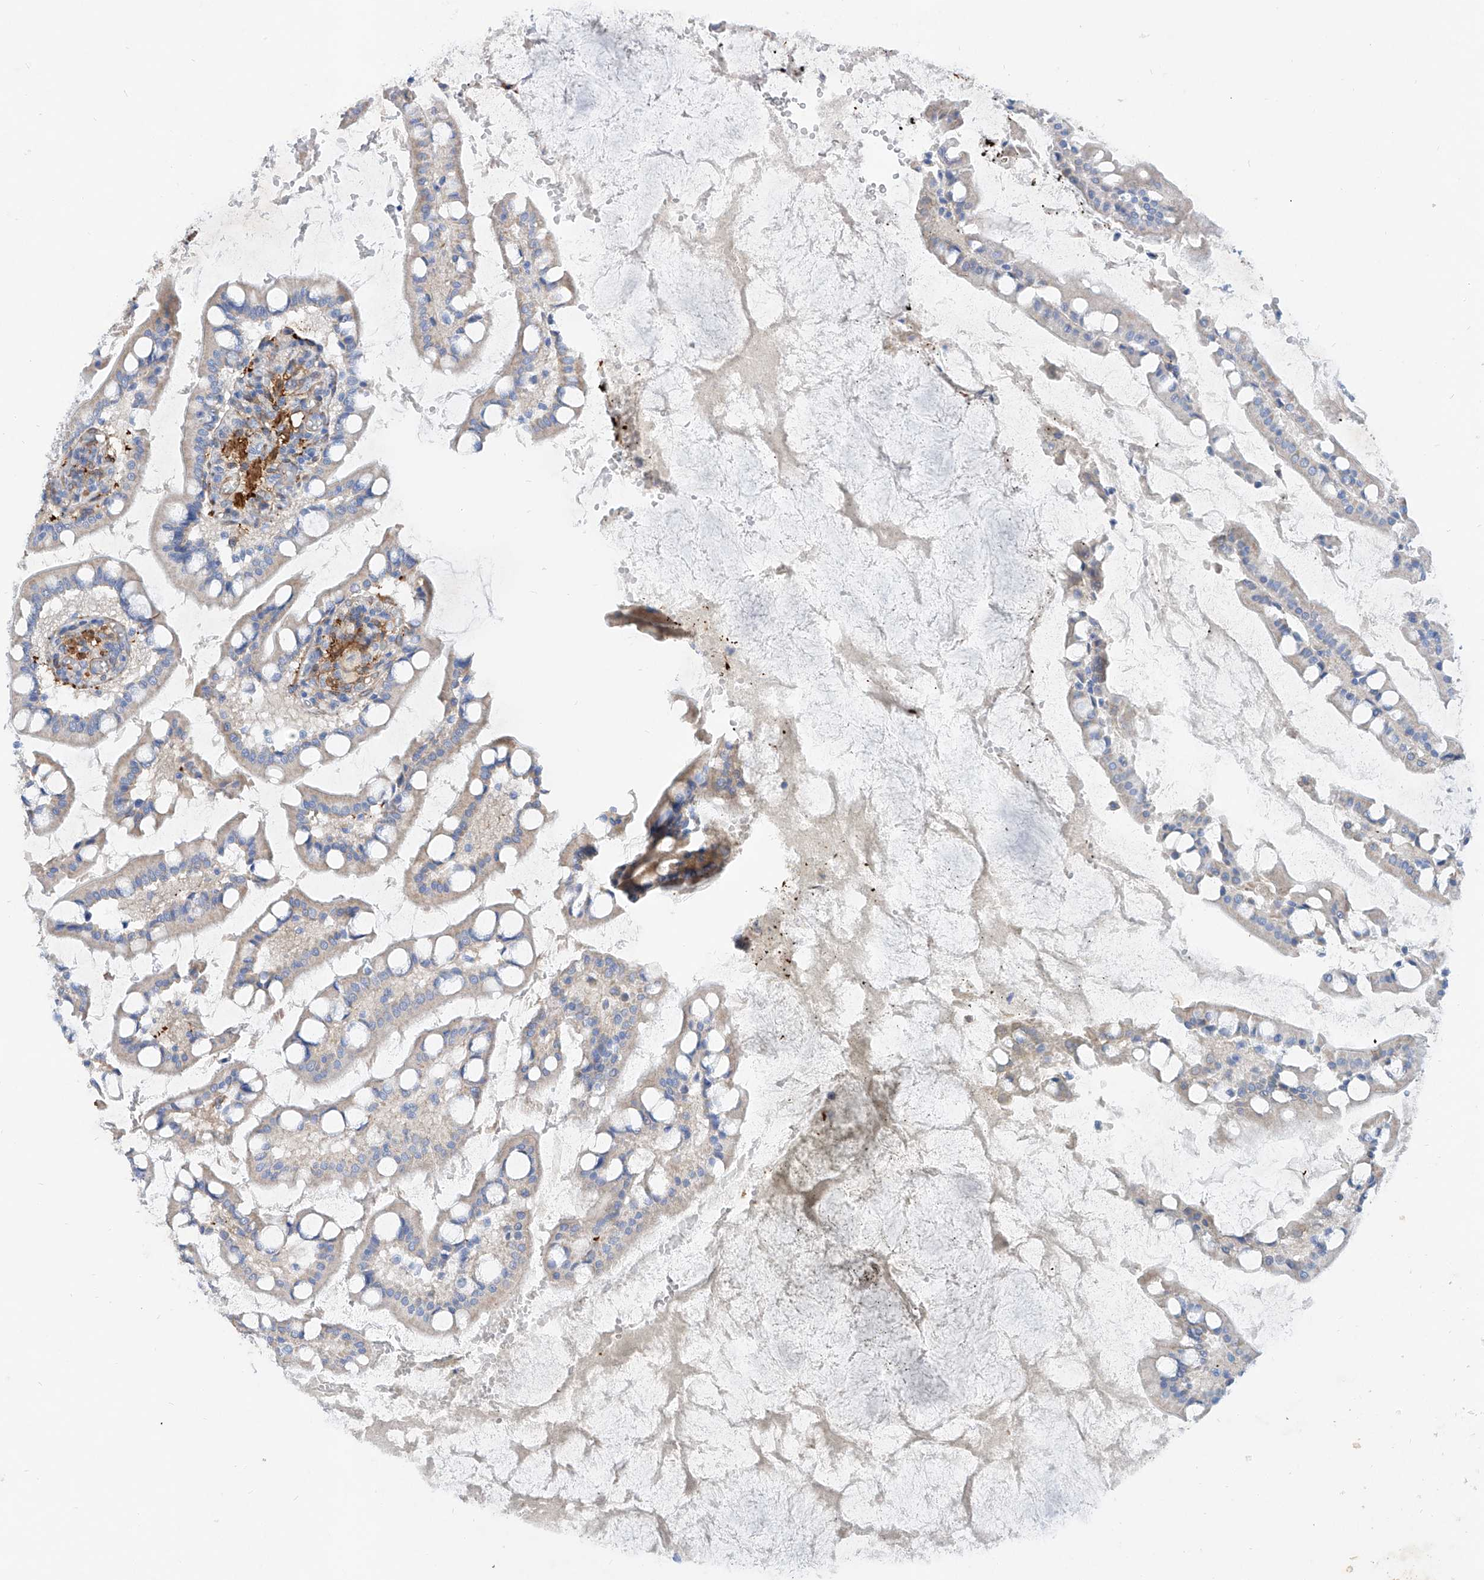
{"staining": {"intensity": "negative", "quantity": "none", "location": "none"}, "tissue": "small intestine", "cell_type": "Glandular cells", "image_type": "normal", "snomed": [{"axis": "morphology", "description": "Normal tissue, NOS"}, {"axis": "topography", "description": "Small intestine"}], "caption": "IHC image of benign human small intestine stained for a protein (brown), which shows no staining in glandular cells.", "gene": "TAS2R60", "patient": {"sex": "male", "age": 52}}